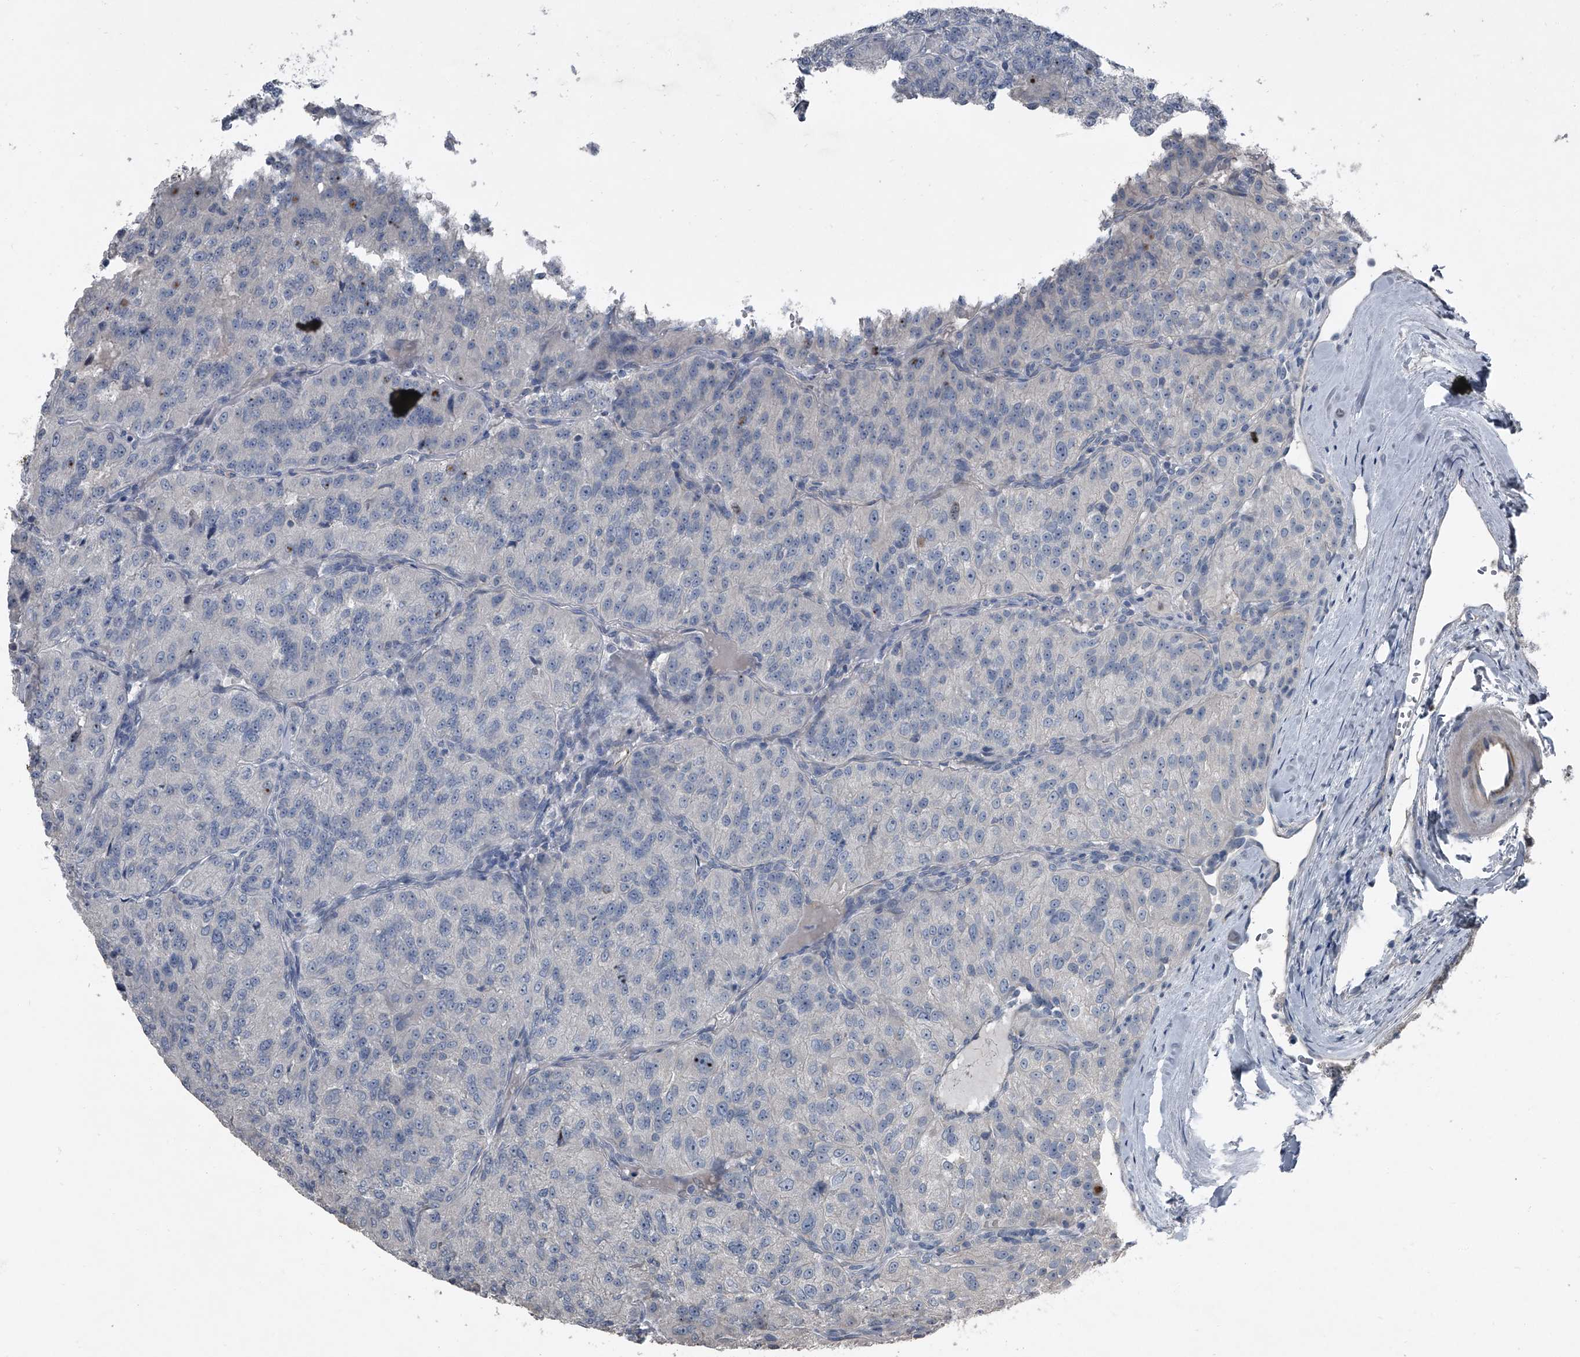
{"staining": {"intensity": "negative", "quantity": "none", "location": "none"}, "tissue": "renal cancer", "cell_type": "Tumor cells", "image_type": "cancer", "snomed": [{"axis": "morphology", "description": "Adenocarcinoma, NOS"}, {"axis": "topography", "description": "Kidney"}], "caption": "IHC of renal cancer (adenocarcinoma) exhibits no positivity in tumor cells.", "gene": "HEPHL1", "patient": {"sex": "female", "age": 63}}